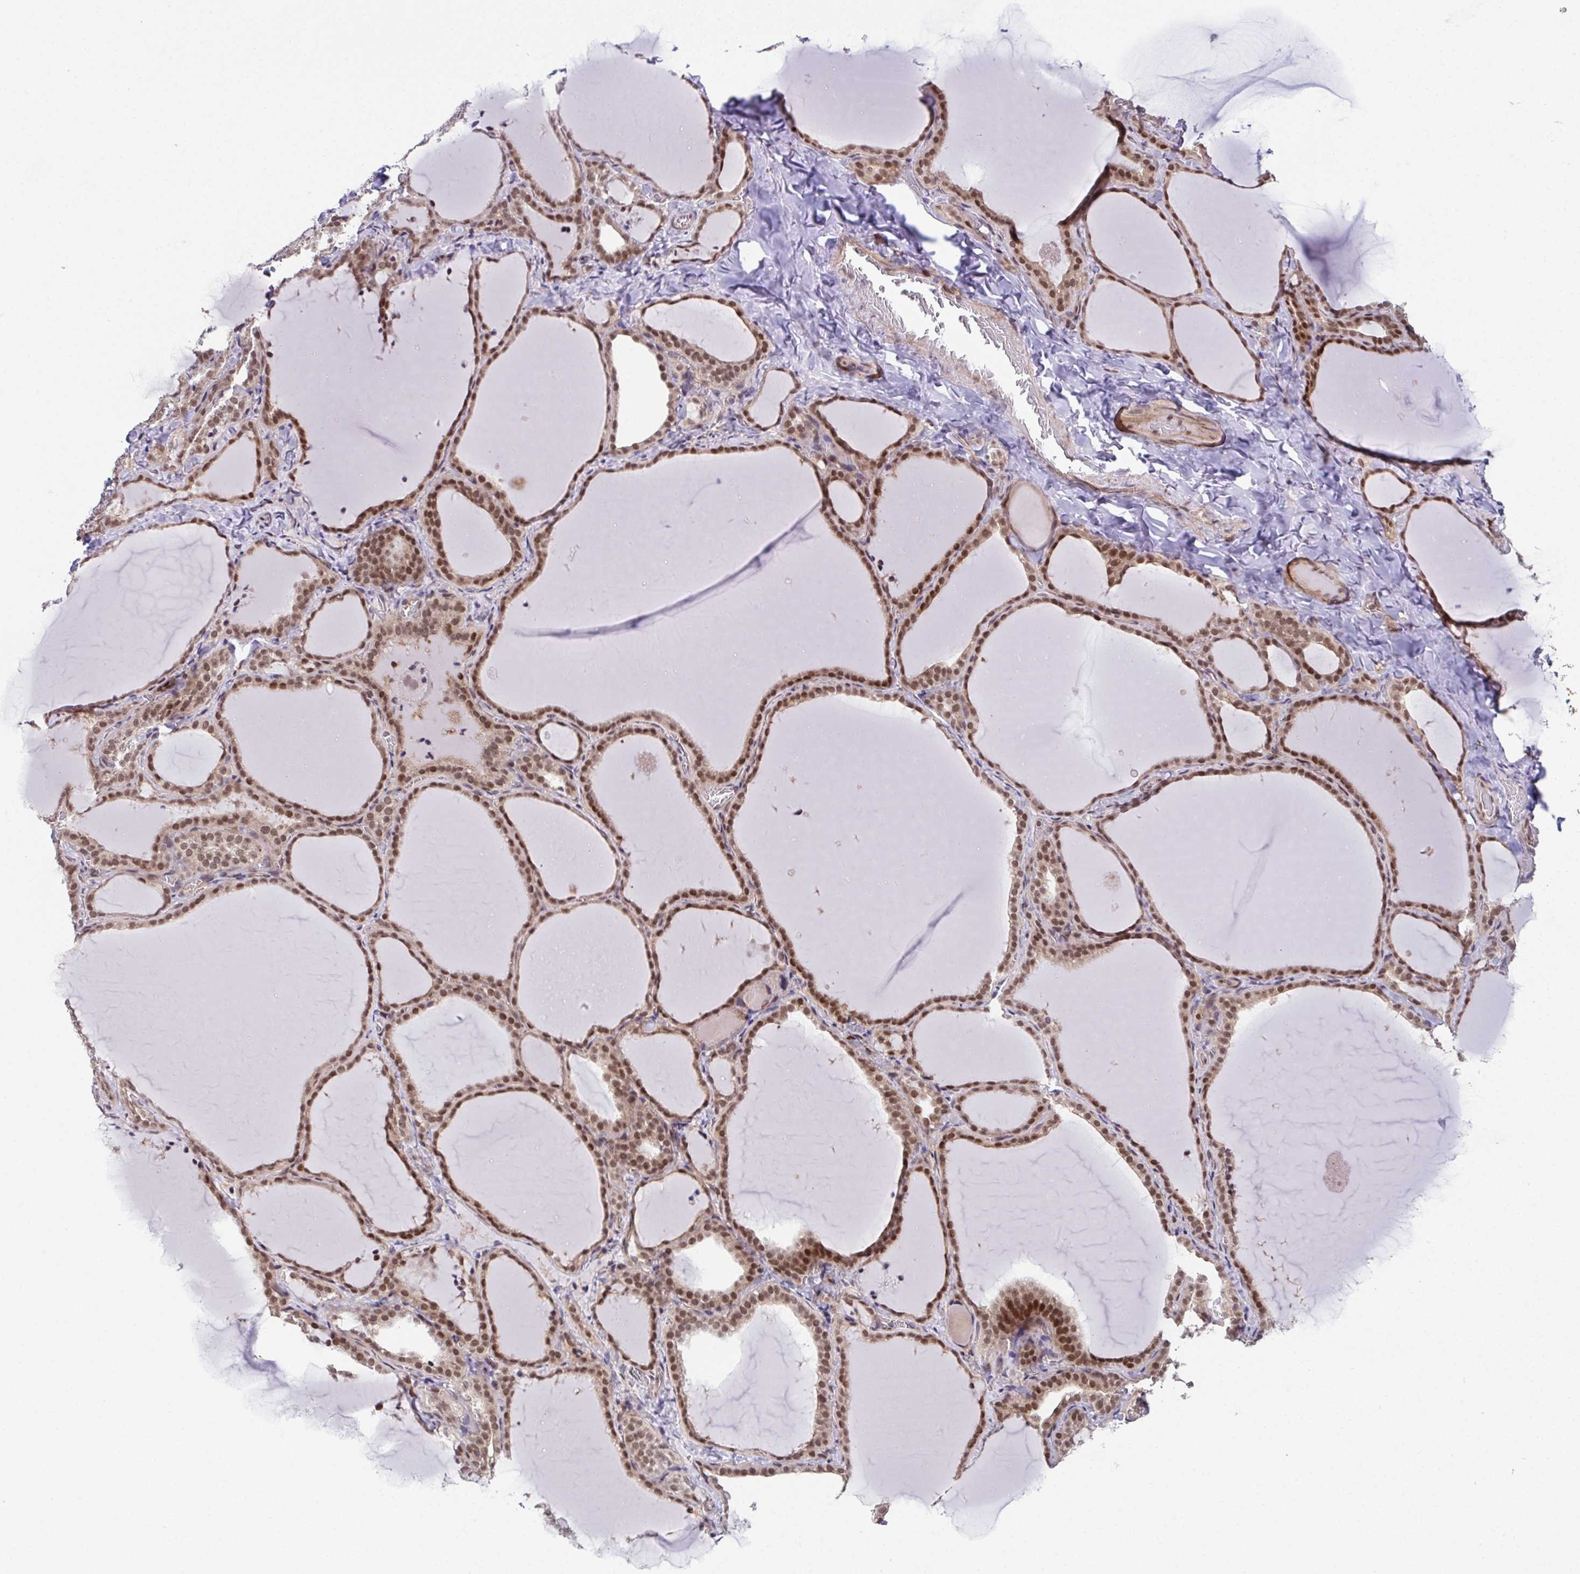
{"staining": {"intensity": "moderate", "quantity": ">75%", "location": "nuclear"}, "tissue": "thyroid gland", "cell_type": "Glandular cells", "image_type": "normal", "snomed": [{"axis": "morphology", "description": "Normal tissue, NOS"}, {"axis": "topography", "description": "Thyroid gland"}], "caption": "IHC histopathology image of benign thyroid gland: thyroid gland stained using immunohistochemistry (IHC) displays medium levels of moderate protein expression localized specifically in the nuclear of glandular cells, appearing as a nuclear brown color.", "gene": "DNAJB1", "patient": {"sex": "female", "age": 22}}